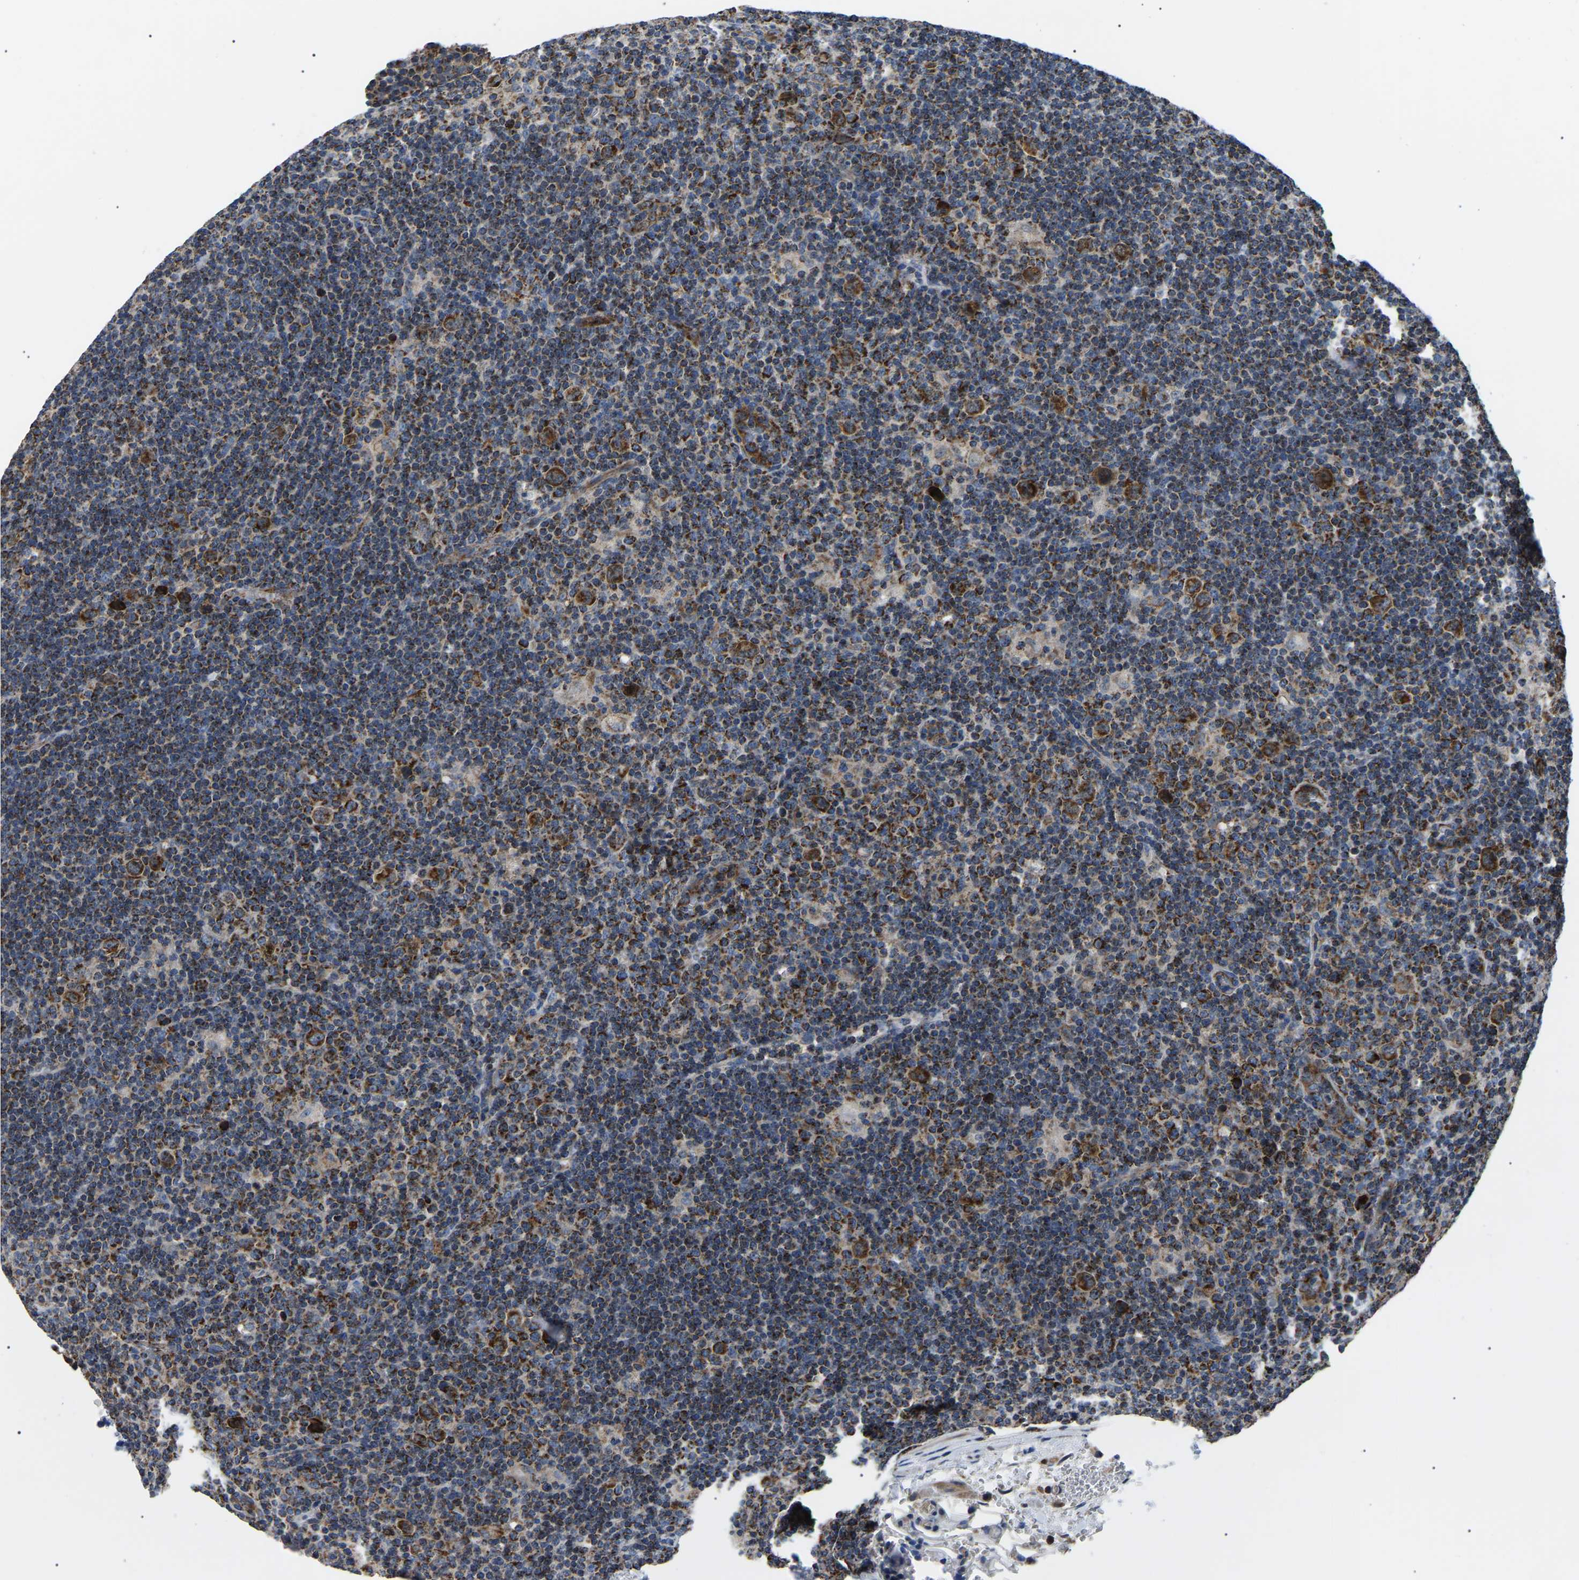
{"staining": {"intensity": "strong", "quantity": ">75%", "location": "cytoplasmic/membranous"}, "tissue": "lymphoma", "cell_type": "Tumor cells", "image_type": "cancer", "snomed": [{"axis": "morphology", "description": "Hodgkin's disease, NOS"}, {"axis": "topography", "description": "Lymph node"}], "caption": "Immunohistochemistry staining of lymphoma, which reveals high levels of strong cytoplasmic/membranous expression in about >75% of tumor cells indicating strong cytoplasmic/membranous protein staining. The staining was performed using DAB (3,3'-diaminobenzidine) (brown) for protein detection and nuclei were counterstained in hematoxylin (blue).", "gene": "PPM1E", "patient": {"sex": "female", "age": 57}}